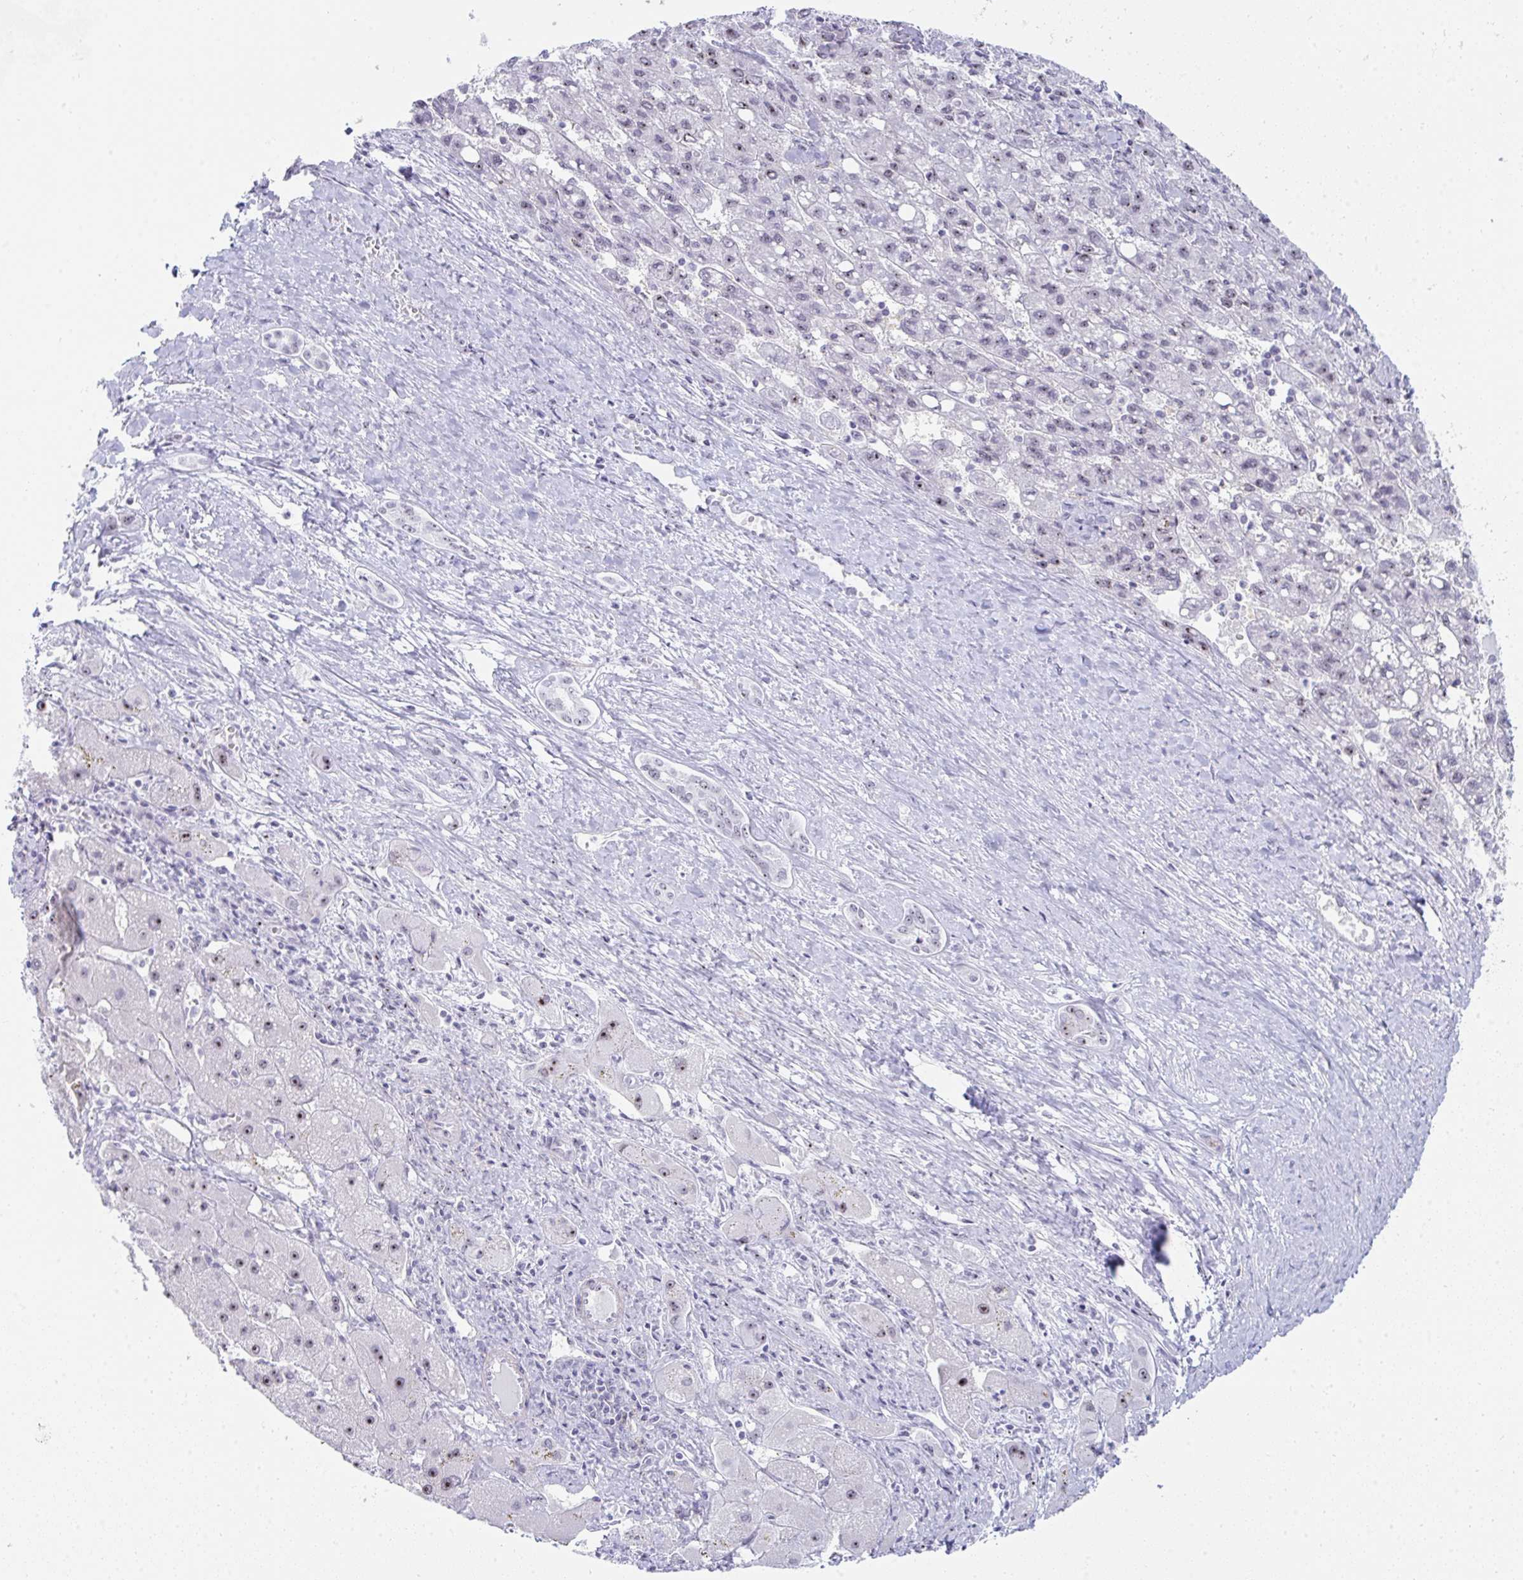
{"staining": {"intensity": "weak", "quantity": "25%-75%", "location": "nuclear"}, "tissue": "liver cancer", "cell_type": "Tumor cells", "image_type": "cancer", "snomed": [{"axis": "morphology", "description": "Carcinoma, Hepatocellular, NOS"}, {"axis": "topography", "description": "Liver"}], "caption": "Liver hepatocellular carcinoma was stained to show a protein in brown. There is low levels of weak nuclear expression in about 25%-75% of tumor cells.", "gene": "NOP10", "patient": {"sex": "female", "age": 82}}